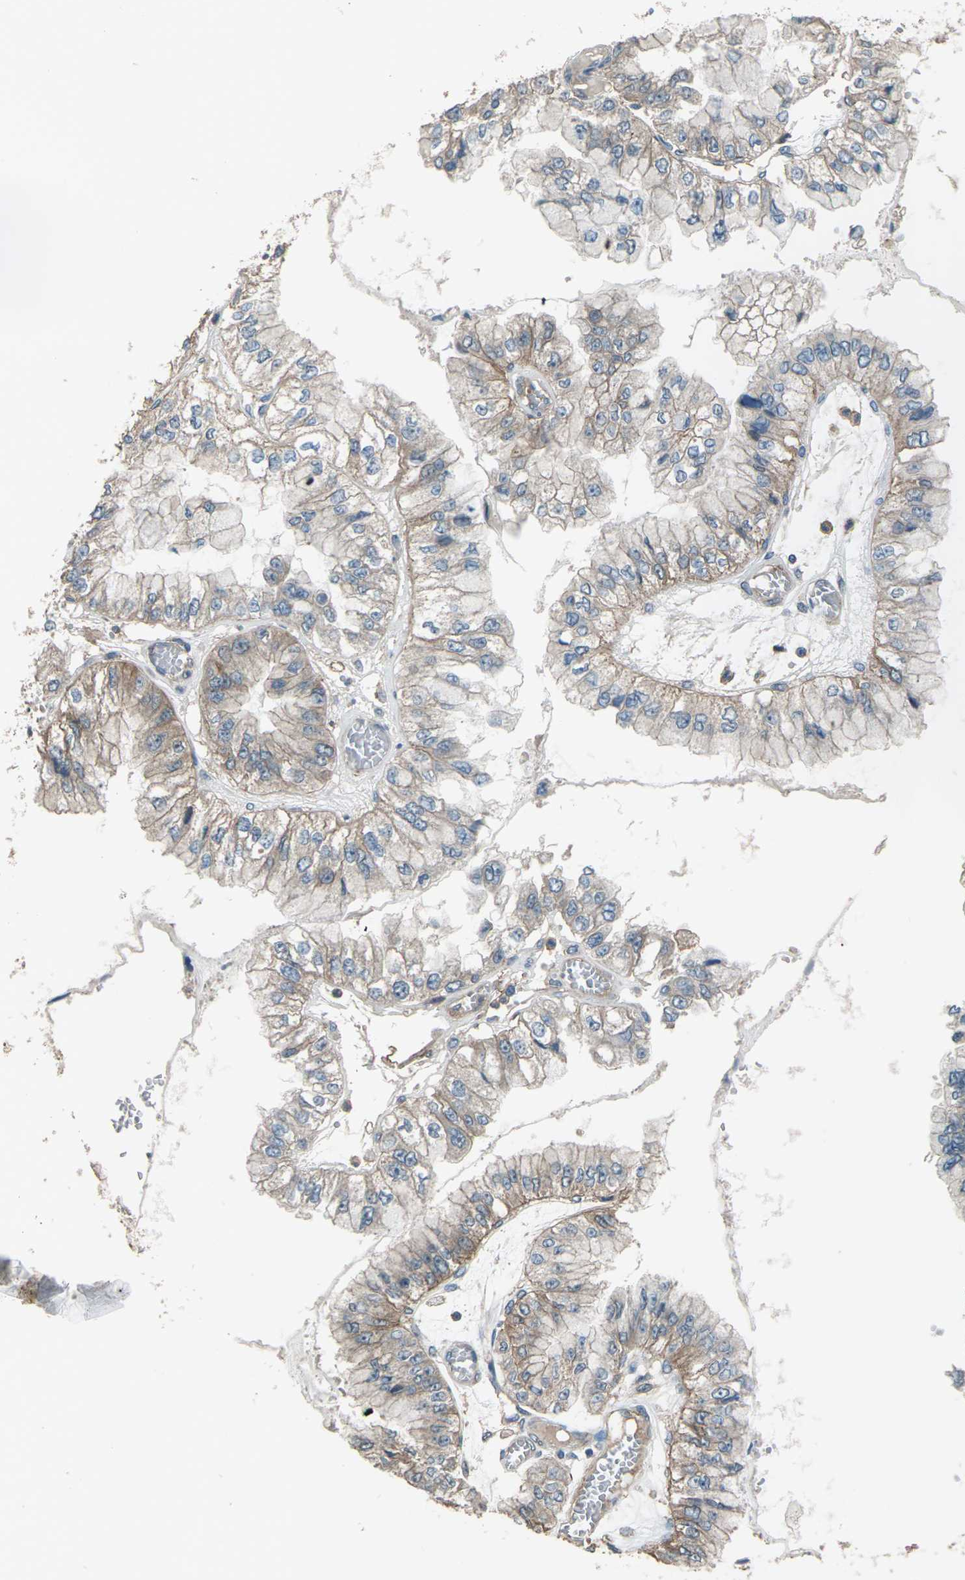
{"staining": {"intensity": "weak", "quantity": ">75%", "location": "cytoplasmic/membranous"}, "tissue": "liver cancer", "cell_type": "Tumor cells", "image_type": "cancer", "snomed": [{"axis": "morphology", "description": "Cholangiocarcinoma"}, {"axis": "topography", "description": "Liver"}], "caption": "Protein expression analysis of human liver cholangiocarcinoma reveals weak cytoplasmic/membranous staining in about >75% of tumor cells.", "gene": "CMTM4", "patient": {"sex": "female", "age": 79}}